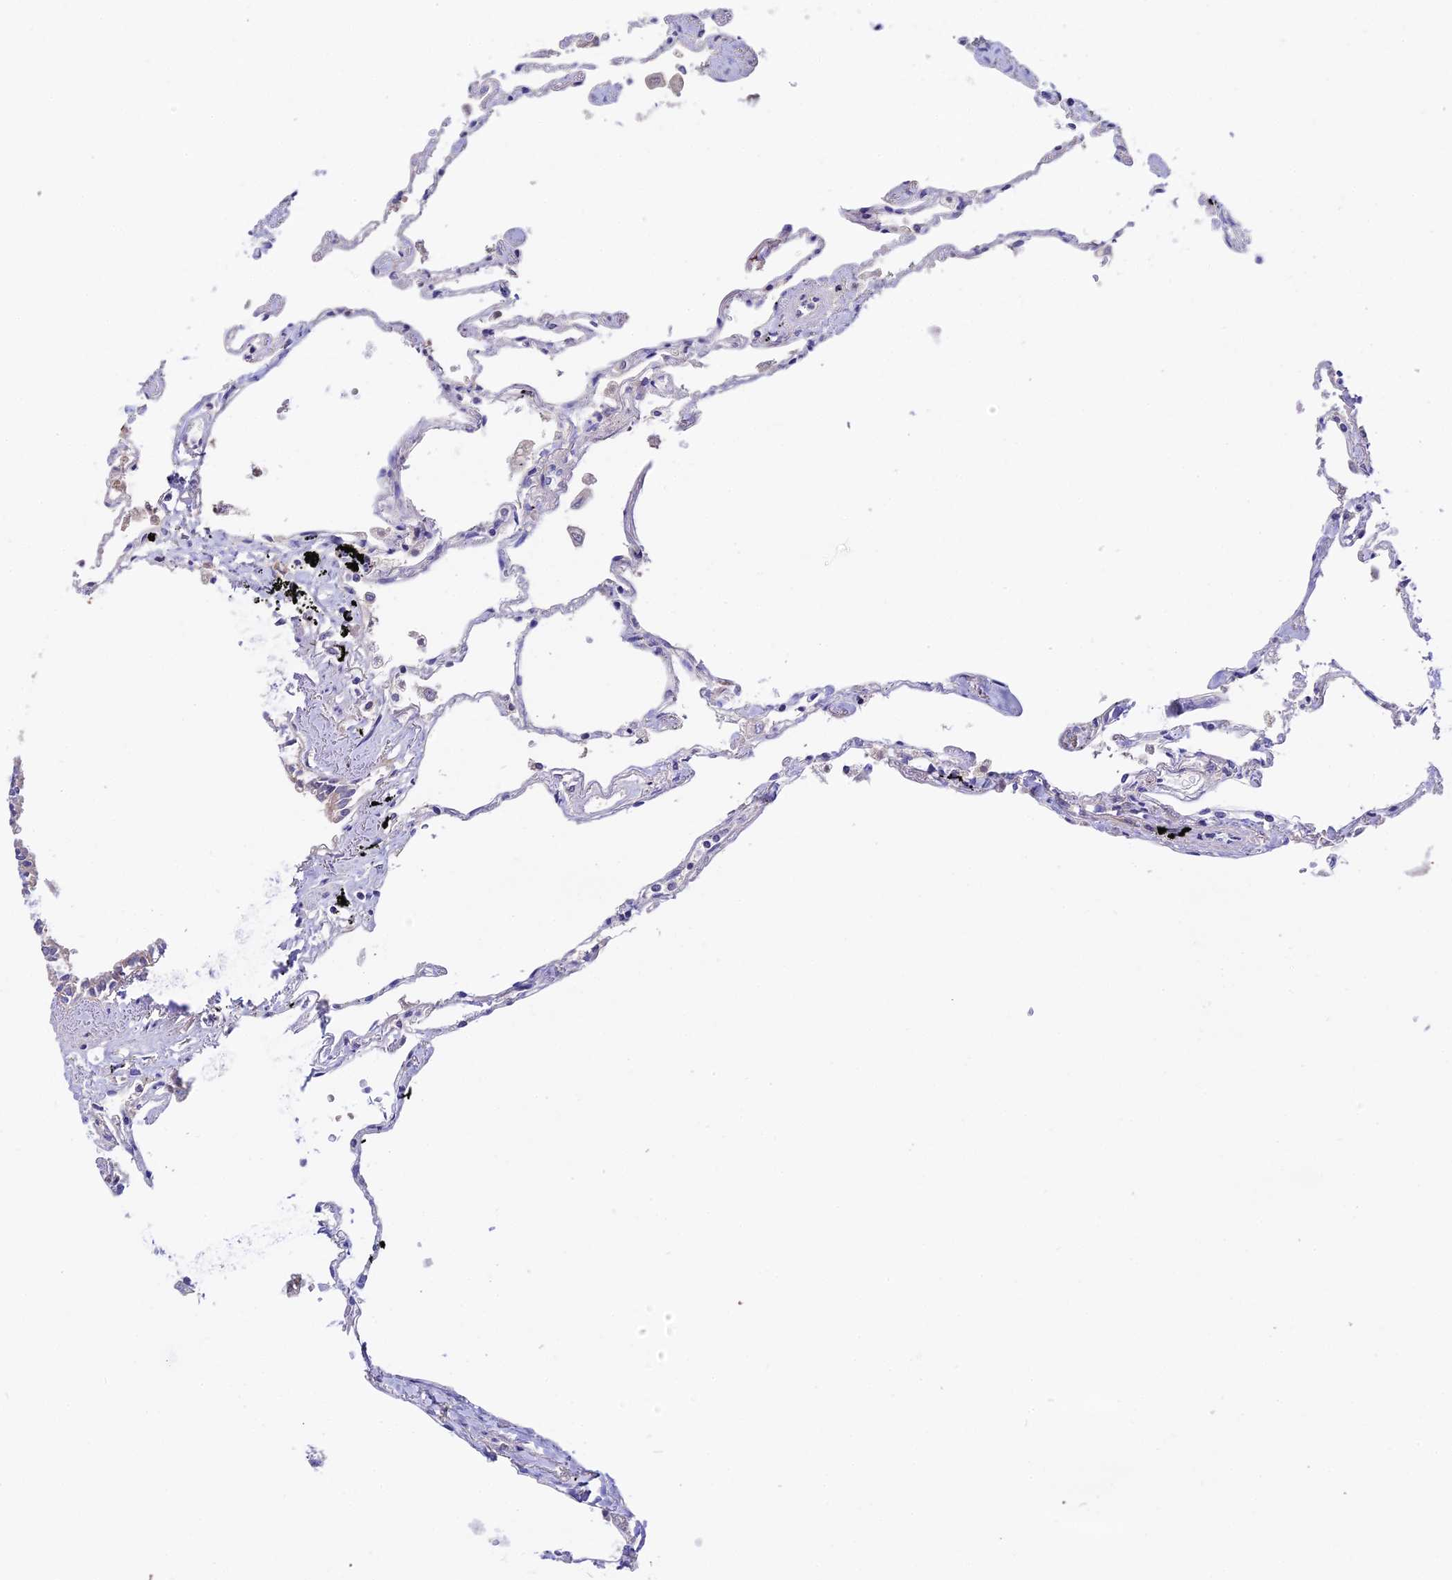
{"staining": {"intensity": "weak", "quantity": "<25%", "location": "cytoplasmic/membranous"}, "tissue": "lung", "cell_type": "Alveolar cells", "image_type": "normal", "snomed": [{"axis": "morphology", "description": "Normal tissue, NOS"}, {"axis": "topography", "description": "Lung"}], "caption": "IHC of benign human lung displays no positivity in alveolar cells. (DAB (3,3'-diaminobenzidine) immunohistochemistry with hematoxylin counter stain).", "gene": "DUSP29", "patient": {"sex": "female", "age": 67}}